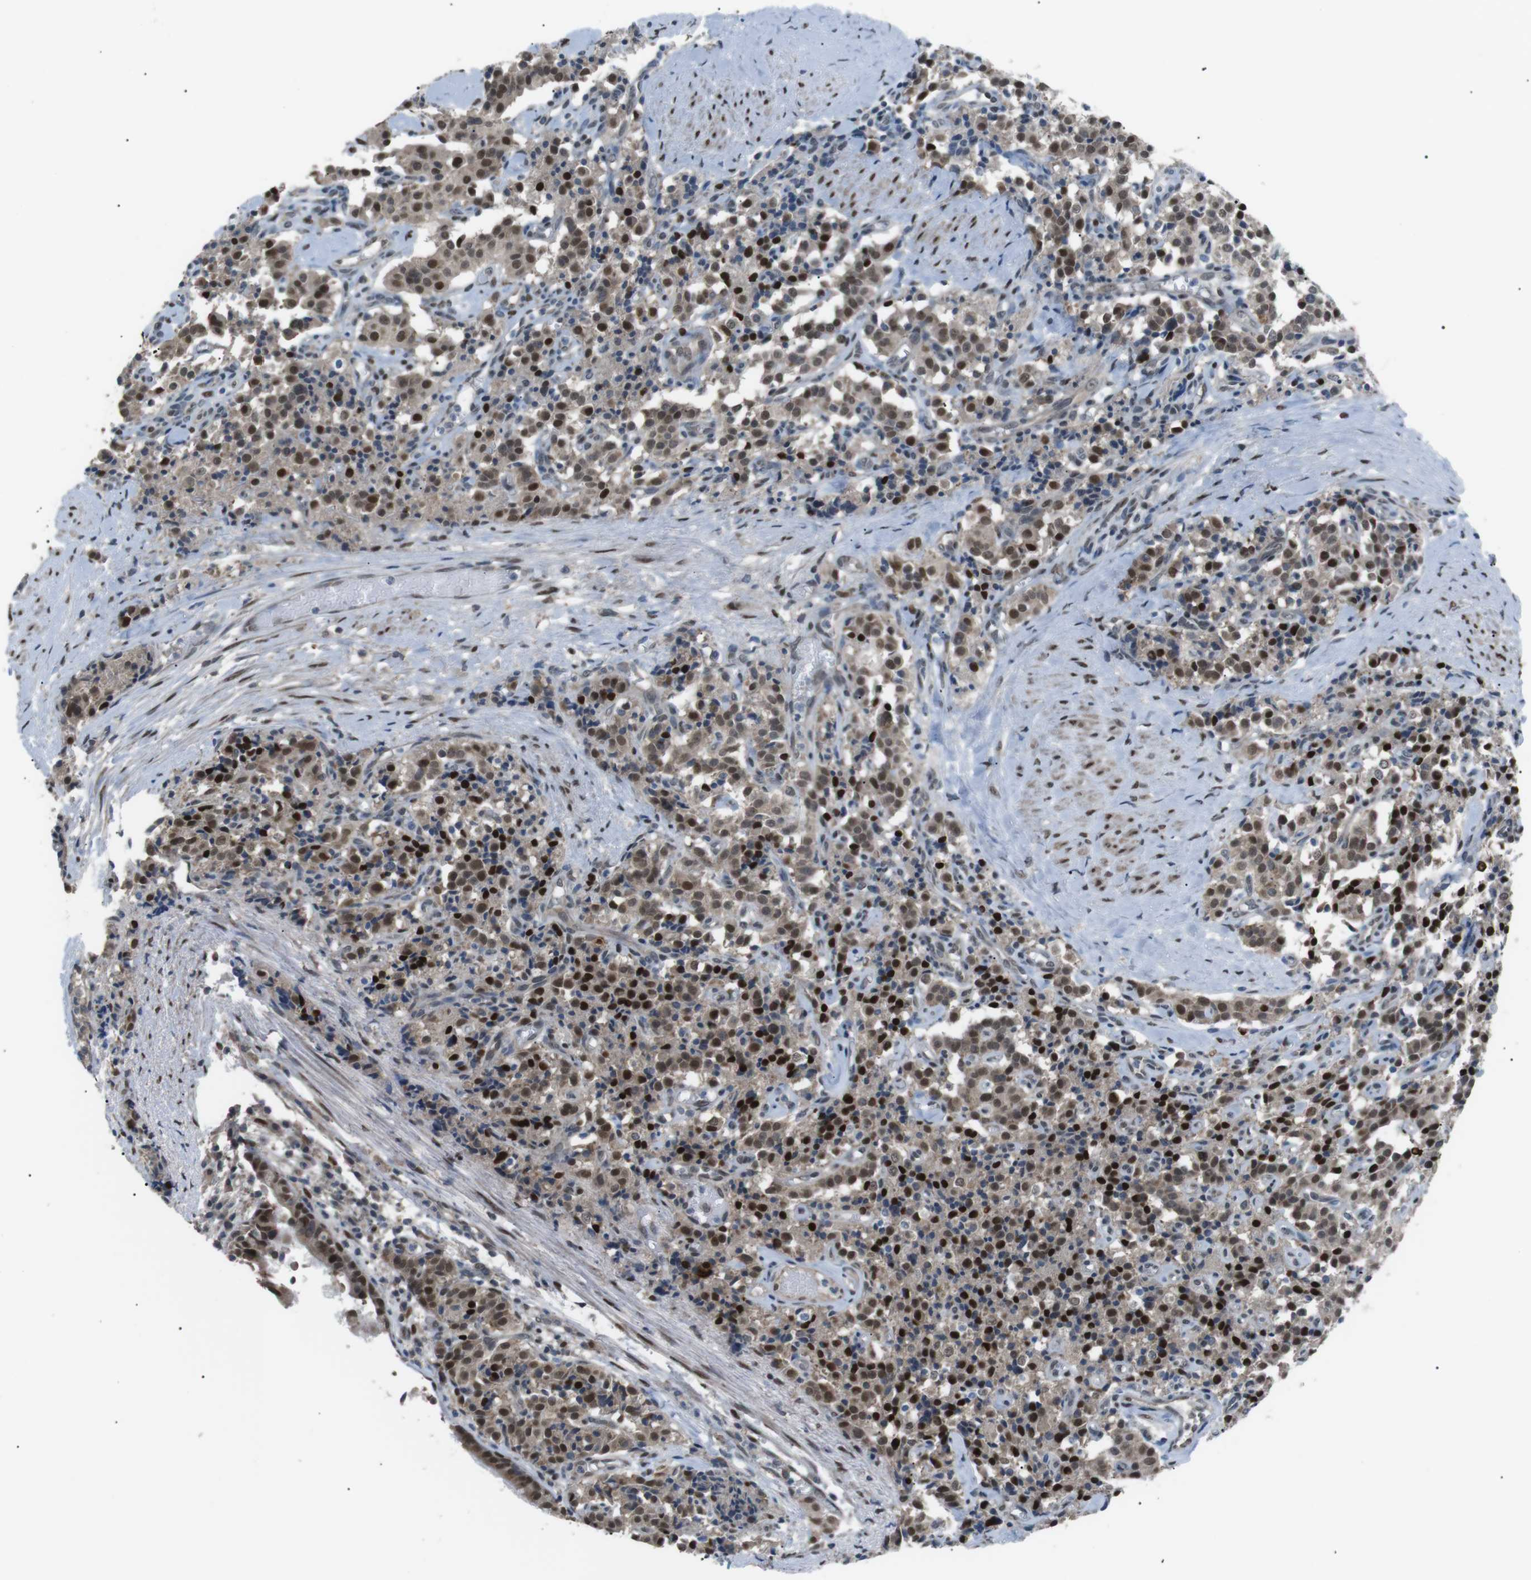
{"staining": {"intensity": "strong", "quantity": ">75%", "location": "nuclear"}, "tissue": "carcinoid", "cell_type": "Tumor cells", "image_type": "cancer", "snomed": [{"axis": "morphology", "description": "Carcinoid, malignant, NOS"}, {"axis": "topography", "description": "Lung"}], "caption": "High-power microscopy captured an IHC micrograph of malignant carcinoid, revealing strong nuclear staining in about >75% of tumor cells.", "gene": "SRPK2", "patient": {"sex": "male", "age": 30}}